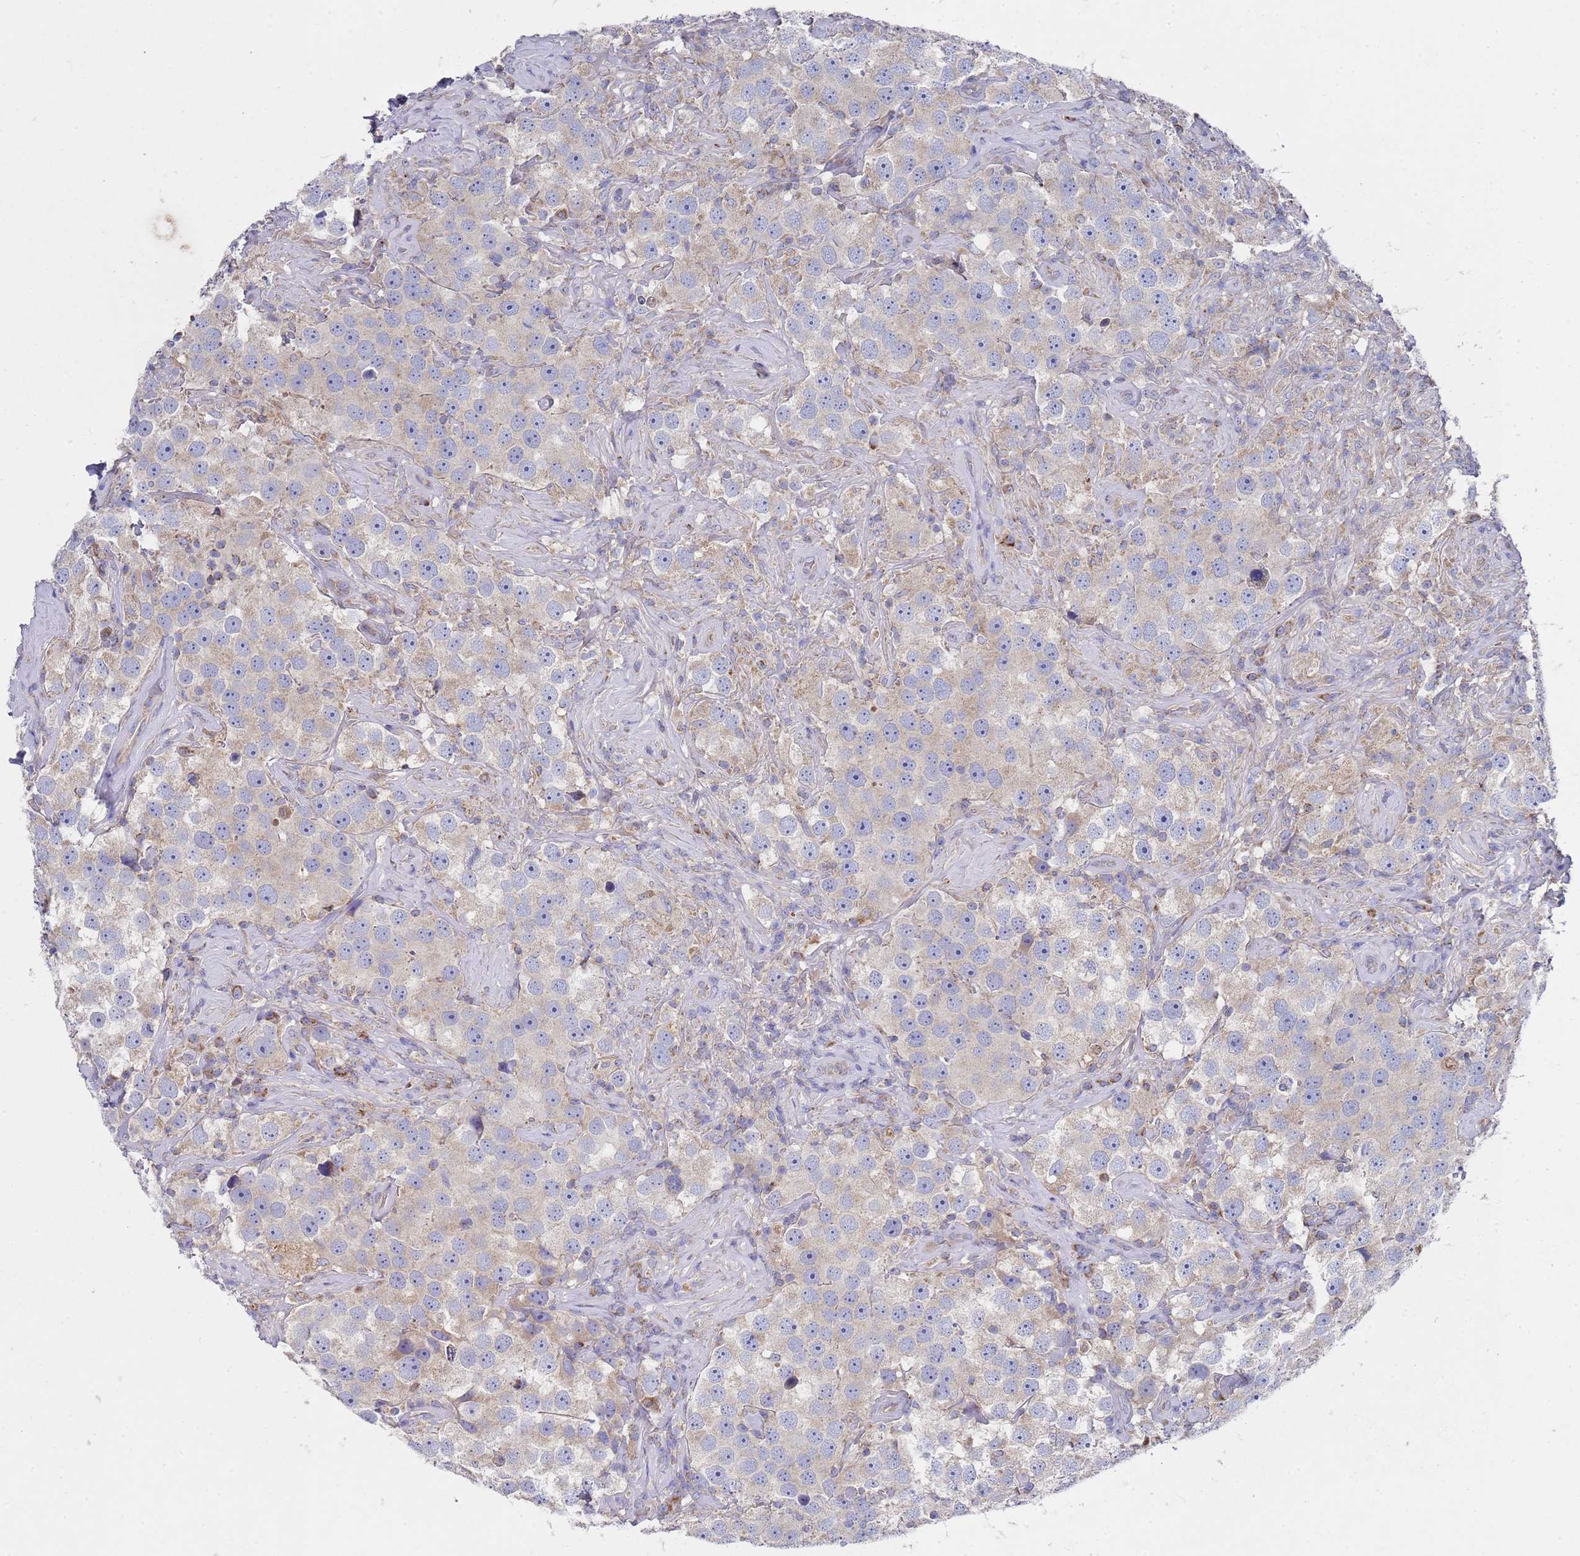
{"staining": {"intensity": "weak", "quantity": "<25%", "location": "cytoplasmic/membranous"}, "tissue": "testis cancer", "cell_type": "Tumor cells", "image_type": "cancer", "snomed": [{"axis": "morphology", "description": "Seminoma, NOS"}, {"axis": "topography", "description": "Testis"}], "caption": "This is an immunohistochemistry photomicrograph of seminoma (testis). There is no staining in tumor cells.", "gene": "NPEPPS", "patient": {"sex": "male", "age": 49}}